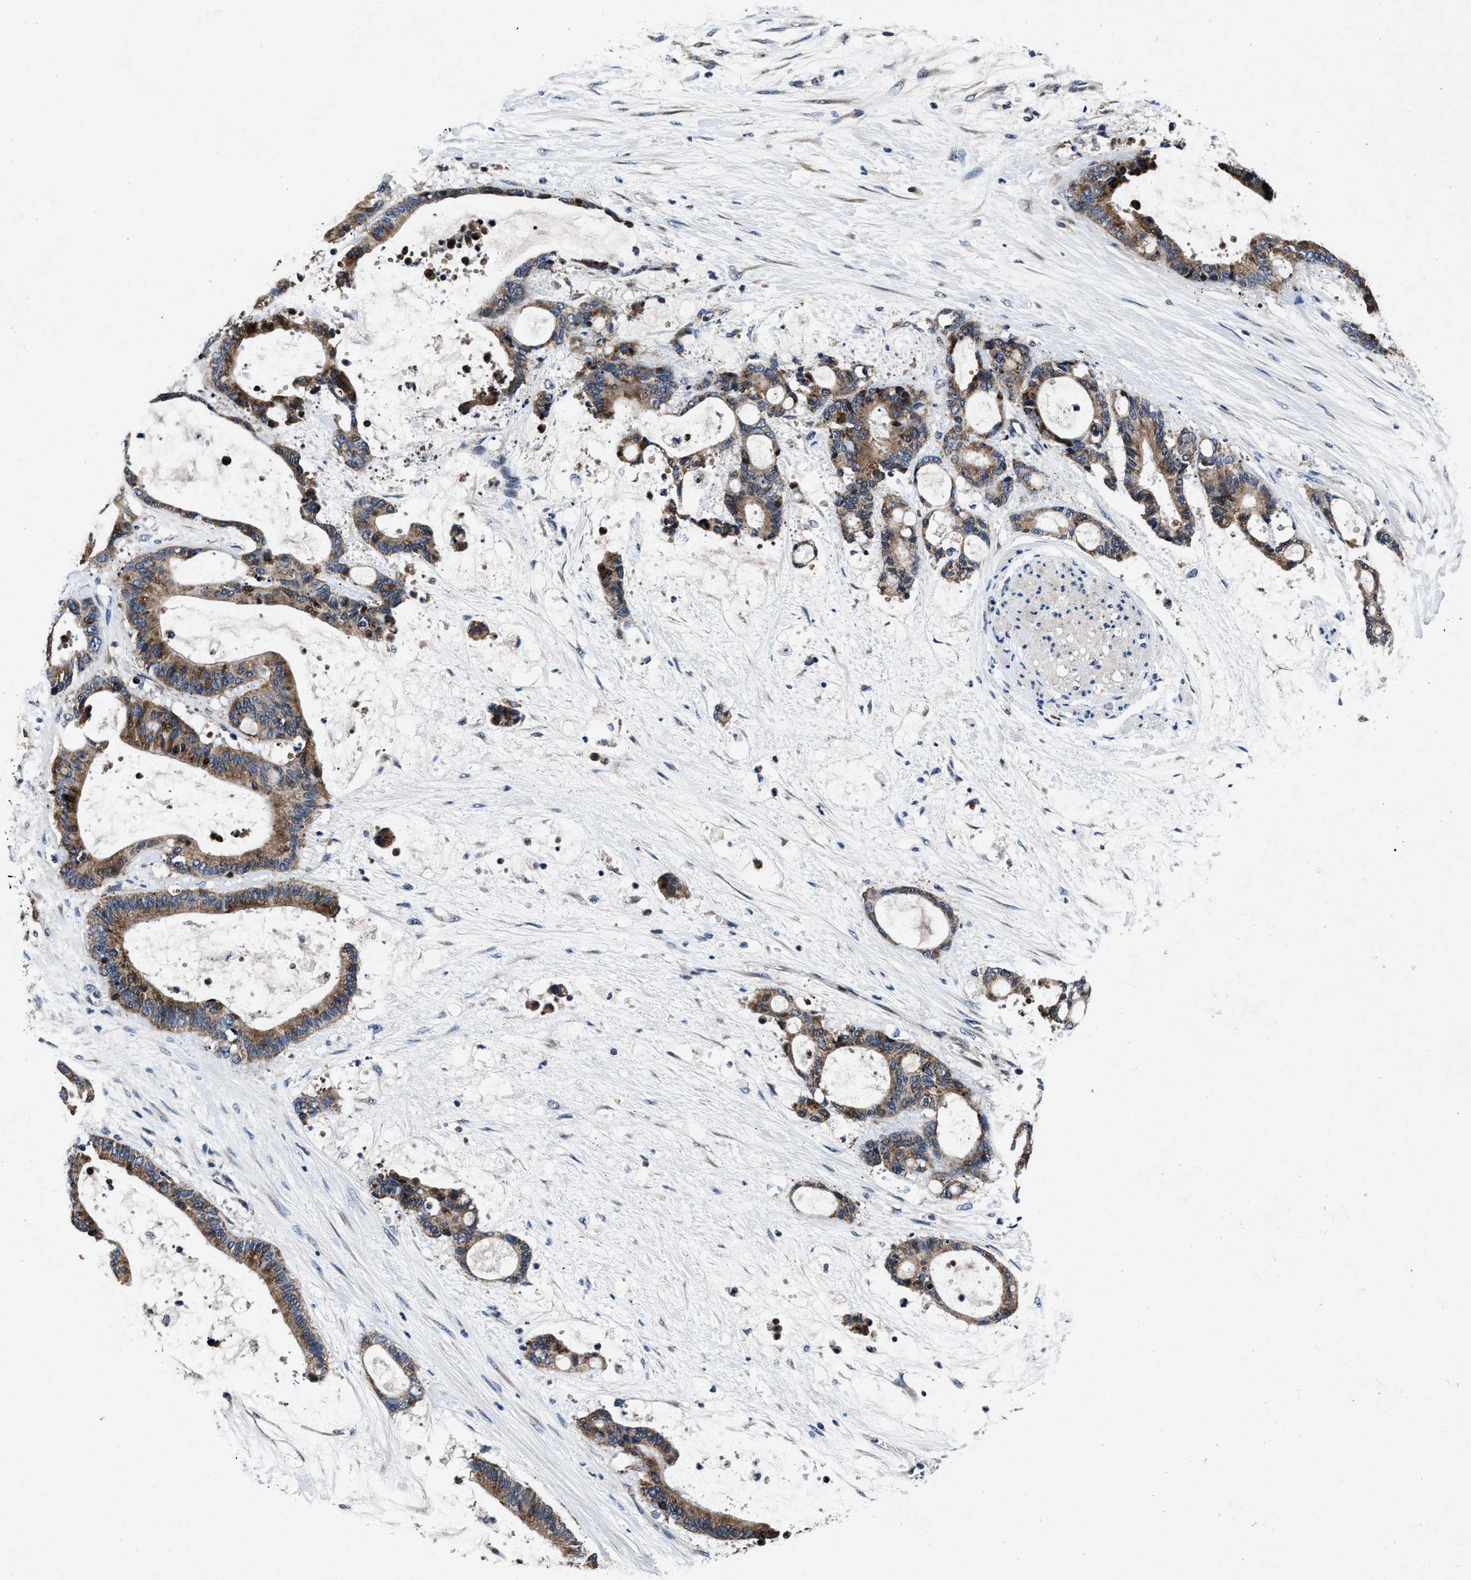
{"staining": {"intensity": "moderate", "quantity": ">75%", "location": "cytoplasmic/membranous"}, "tissue": "liver cancer", "cell_type": "Tumor cells", "image_type": "cancer", "snomed": [{"axis": "morphology", "description": "Normal tissue, NOS"}, {"axis": "morphology", "description": "Cholangiocarcinoma"}, {"axis": "topography", "description": "Liver"}, {"axis": "topography", "description": "Peripheral nerve tissue"}], "caption": "A histopathology image showing moderate cytoplasmic/membranous staining in about >75% of tumor cells in liver cancer (cholangiocarcinoma), as visualized by brown immunohistochemical staining.", "gene": "TMEM53", "patient": {"sex": "female", "age": 73}}